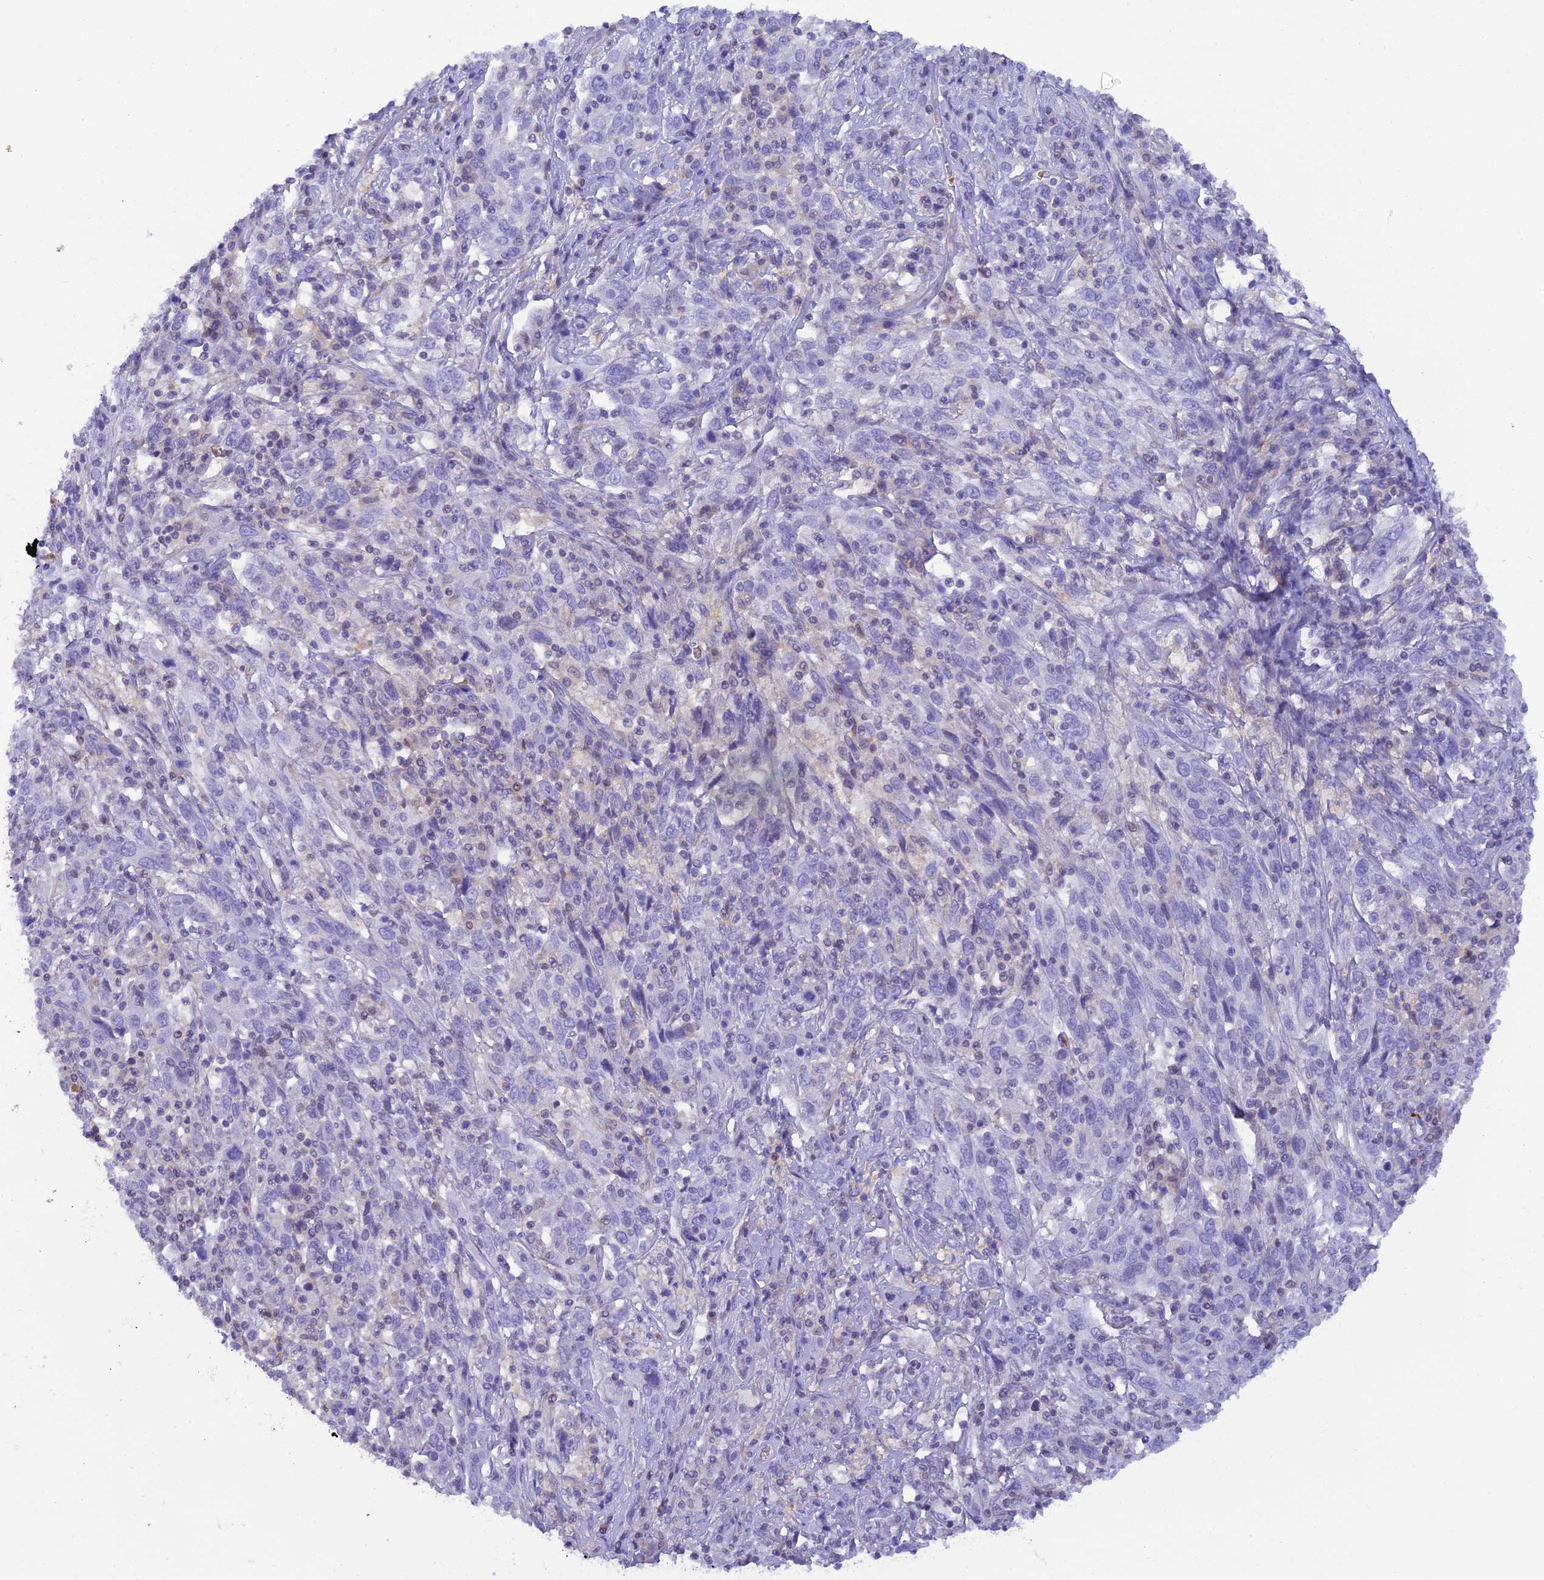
{"staining": {"intensity": "negative", "quantity": "none", "location": "none"}, "tissue": "cervical cancer", "cell_type": "Tumor cells", "image_type": "cancer", "snomed": [{"axis": "morphology", "description": "Squamous cell carcinoma, NOS"}, {"axis": "topography", "description": "Cervix"}], "caption": "Protein analysis of cervical squamous cell carcinoma exhibits no significant expression in tumor cells.", "gene": "HDHD2", "patient": {"sex": "female", "age": 46}}